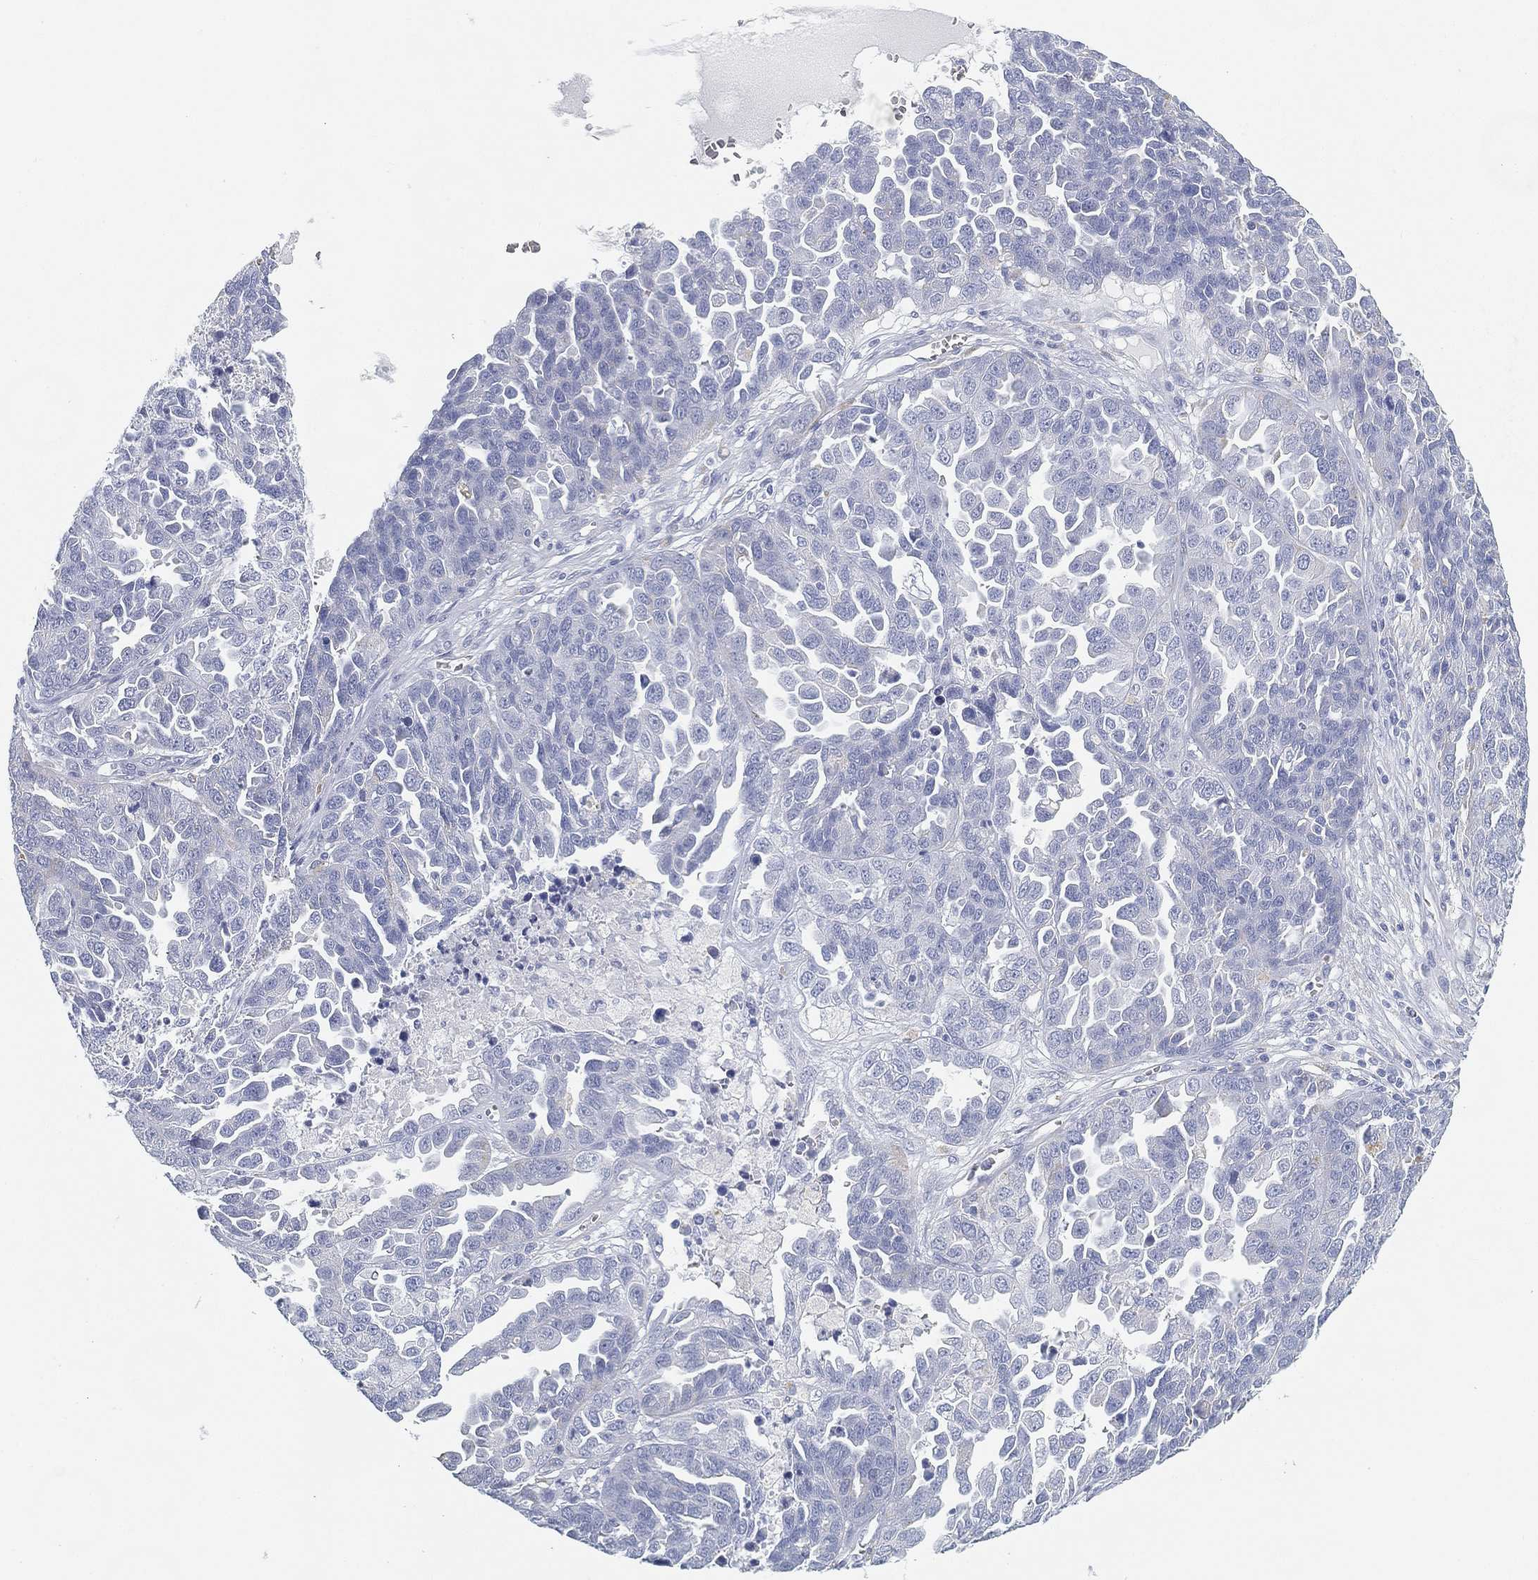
{"staining": {"intensity": "negative", "quantity": "none", "location": "none"}, "tissue": "ovarian cancer", "cell_type": "Tumor cells", "image_type": "cancer", "snomed": [{"axis": "morphology", "description": "Cystadenocarcinoma, serous, NOS"}, {"axis": "topography", "description": "Ovary"}], "caption": "DAB (3,3'-diaminobenzidine) immunohistochemical staining of human ovarian cancer (serous cystadenocarcinoma) exhibits no significant expression in tumor cells.", "gene": "GPR61", "patient": {"sex": "female", "age": 87}}